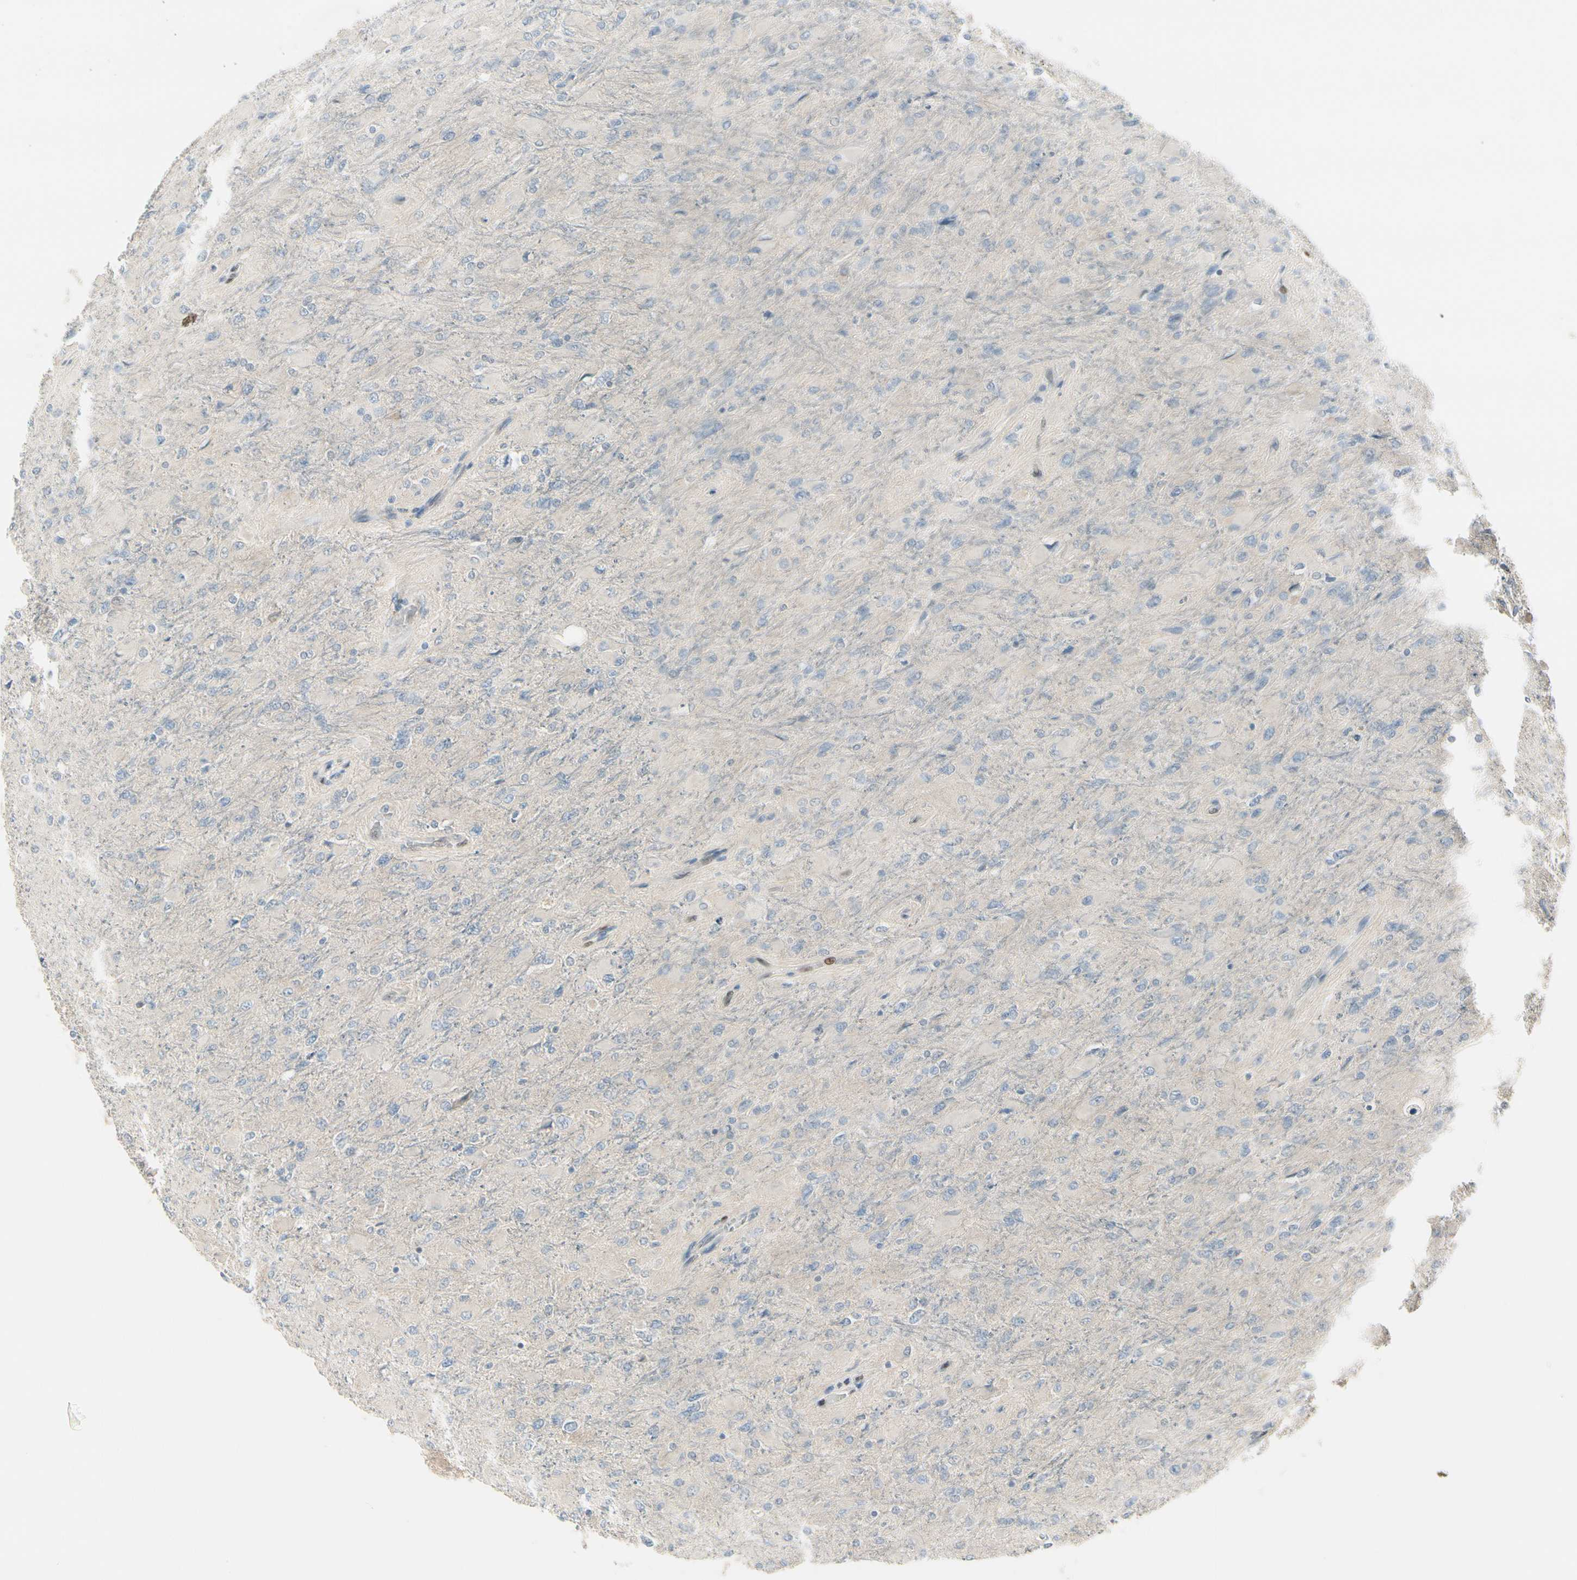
{"staining": {"intensity": "negative", "quantity": "none", "location": "none"}, "tissue": "glioma", "cell_type": "Tumor cells", "image_type": "cancer", "snomed": [{"axis": "morphology", "description": "Glioma, malignant, High grade"}, {"axis": "topography", "description": "Cerebral cortex"}], "caption": "This histopathology image is of glioma stained with immunohistochemistry to label a protein in brown with the nuclei are counter-stained blue. There is no positivity in tumor cells. (DAB immunohistochemistry (IHC) with hematoxylin counter stain).", "gene": "CYP2E1", "patient": {"sex": "female", "age": 36}}